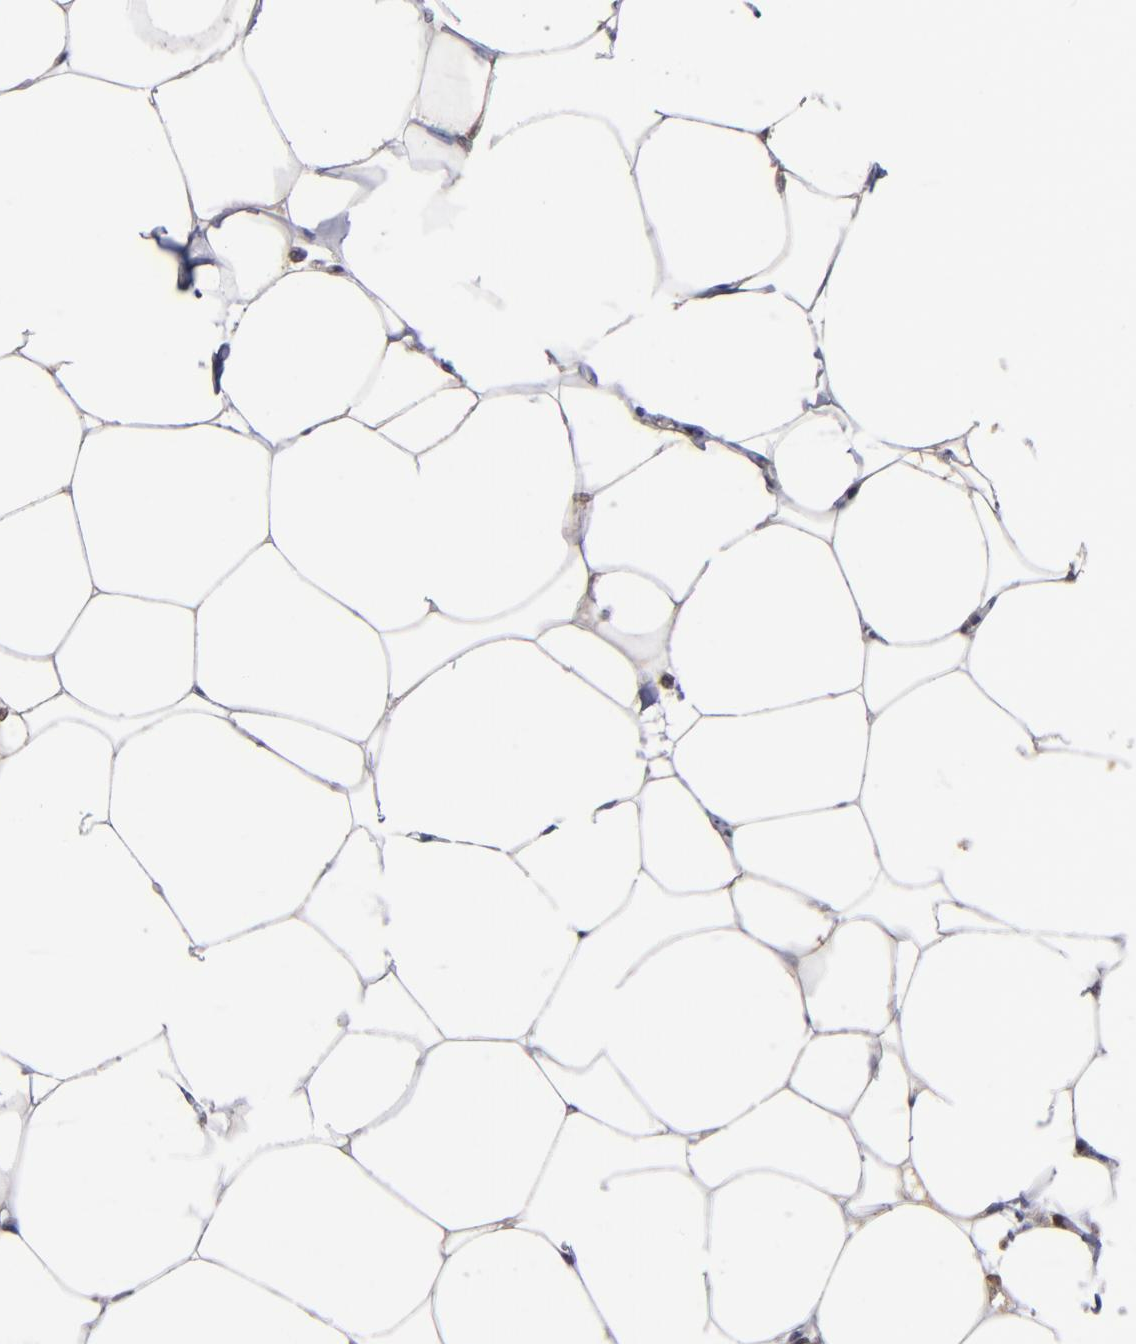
{"staining": {"intensity": "negative", "quantity": "none", "location": "none"}, "tissue": "adipose tissue", "cell_type": "Adipocytes", "image_type": "normal", "snomed": [{"axis": "morphology", "description": "Normal tissue, NOS"}, {"axis": "morphology", "description": "Adenocarcinoma, NOS"}, {"axis": "topography", "description": "Colon"}, {"axis": "topography", "description": "Peripheral nerve tissue"}], "caption": "Adipocytes are negative for brown protein staining in benign adipose tissue. (Immunohistochemistry (ihc), brightfield microscopy, high magnification).", "gene": "ALG13", "patient": {"sex": "male", "age": 14}}